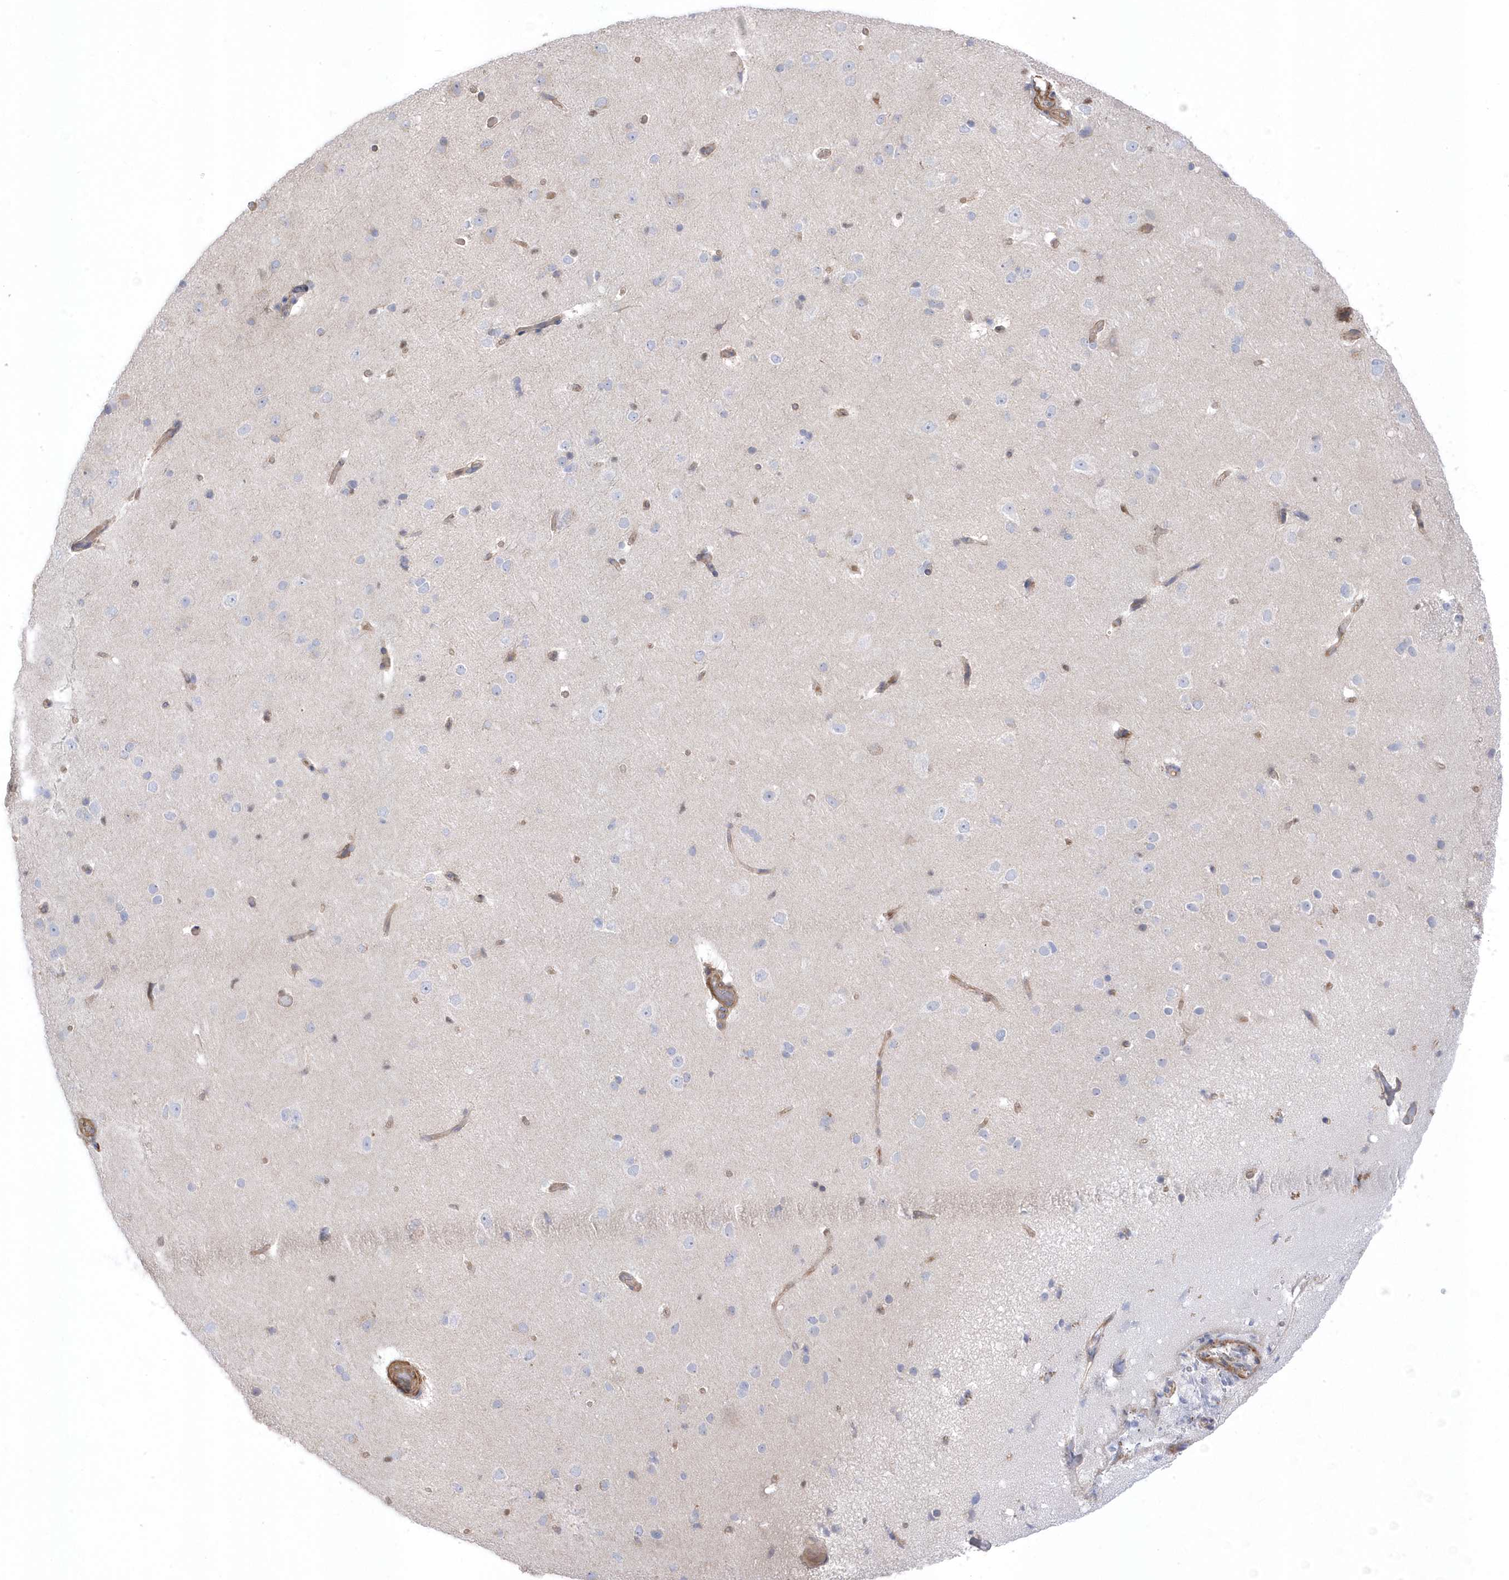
{"staining": {"intensity": "moderate", "quantity": "25%-75%", "location": "cytoplasmic/membranous"}, "tissue": "cerebral cortex", "cell_type": "Endothelial cells", "image_type": "normal", "snomed": [{"axis": "morphology", "description": "Normal tissue, NOS"}, {"axis": "topography", "description": "Cerebral cortex"}], "caption": "A brown stain highlights moderate cytoplasmic/membranous expression of a protein in endothelial cells of unremarkable human cerebral cortex.", "gene": "GTPBP6", "patient": {"sex": "male", "age": 34}}